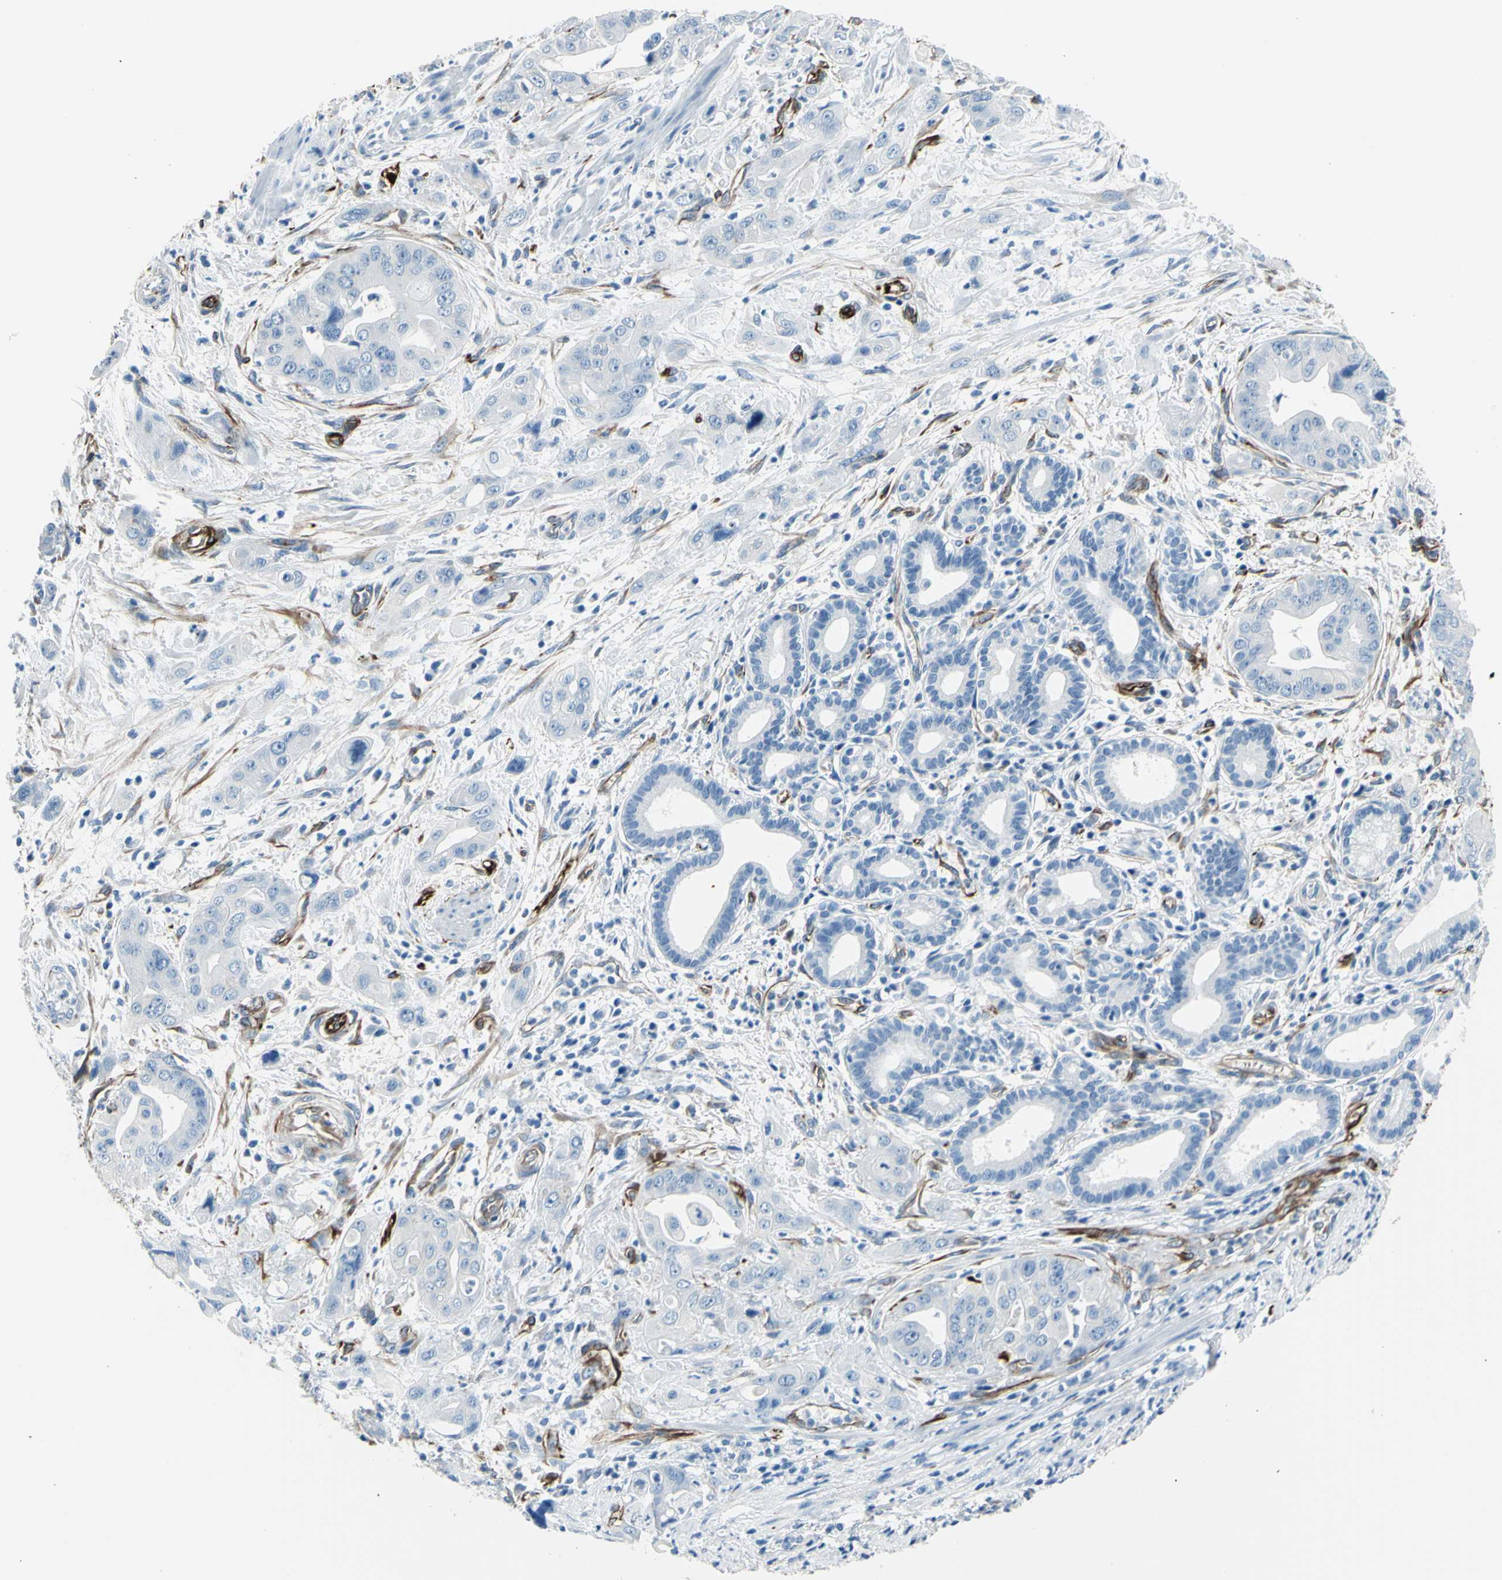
{"staining": {"intensity": "negative", "quantity": "none", "location": "none"}, "tissue": "pancreatic cancer", "cell_type": "Tumor cells", "image_type": "cancer", "snomed": [{"axis": "morphology", "description": "Adenocarcinoma, NOS"}, {"axis": "topography", "description": "Pancreas"}], "caption": "Adenocarcinoma (pancreatic) was stained to show a protein in brown. There is no significant staining in tumor cells. (DAB immunohistochemistry visualized using brightfield microscopy, high magnification).", "gene": "PTH2R", "patient": {"sex": "female", "age": 75}}